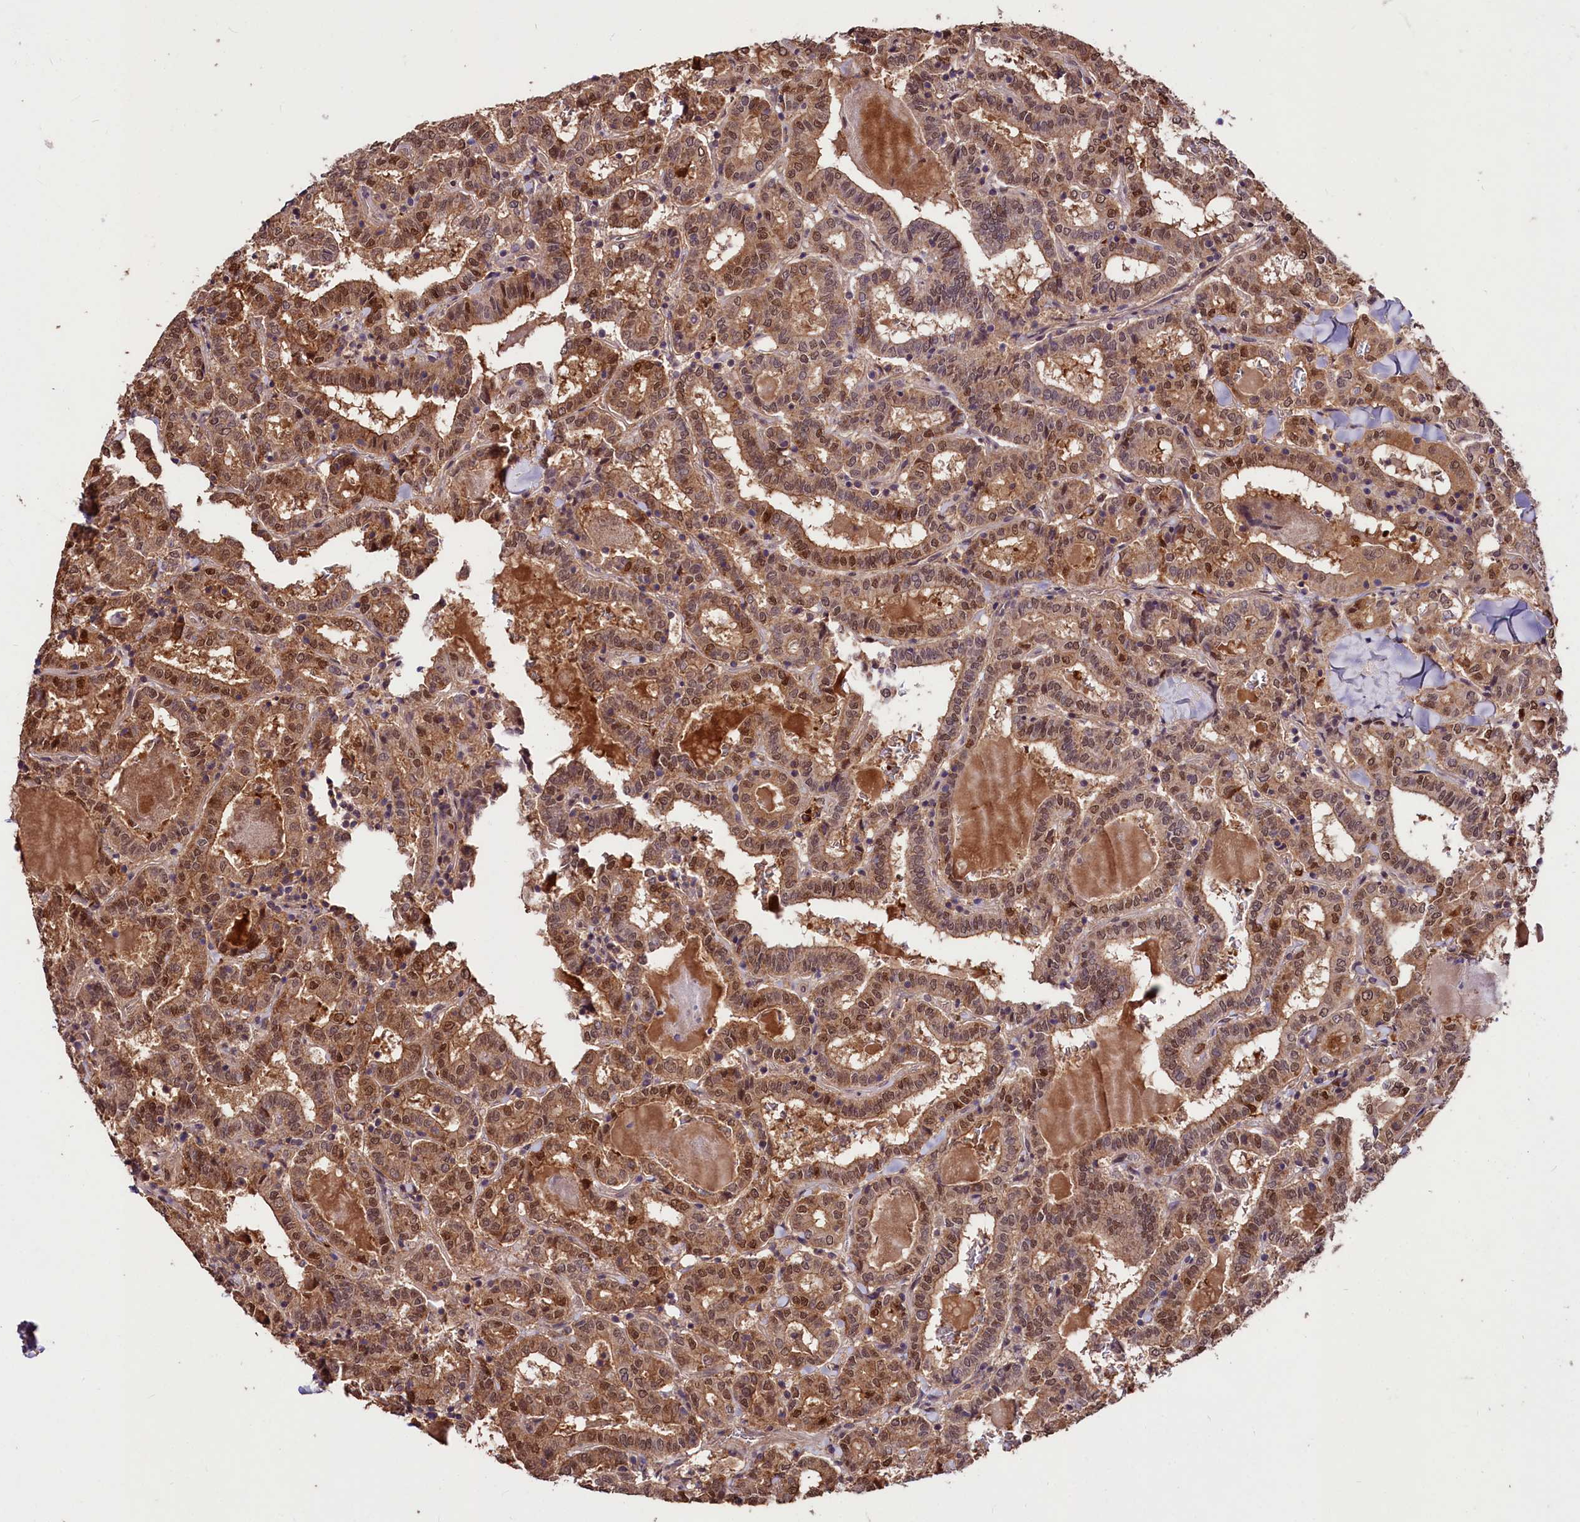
{"staining": {"intensity": "moderate", "quantity": ">75%", "location": "cytoplasmic/membranous,nuclear"}, "tissue": "thyroid cancer", "cell_type": "Tumor cells", "image_type": "cancer", "snomed": [{"axis": "morphology", "description": "Papillary adenocarcinoma, NOS"}, {"axis": "topography", "description": "Thyroid gland"}], "caption": "Protein expression analysis of human thyroid cancer (papillary adenocarcinoma) reveals moderate cytoplasmic/membranous and nuclear expression in about >75% of tumor cells. (DAB IHC with brightfield microscopy, high magnification).", "gene": "KLRB1", "patient": {"sex": "female", "age": 72}}